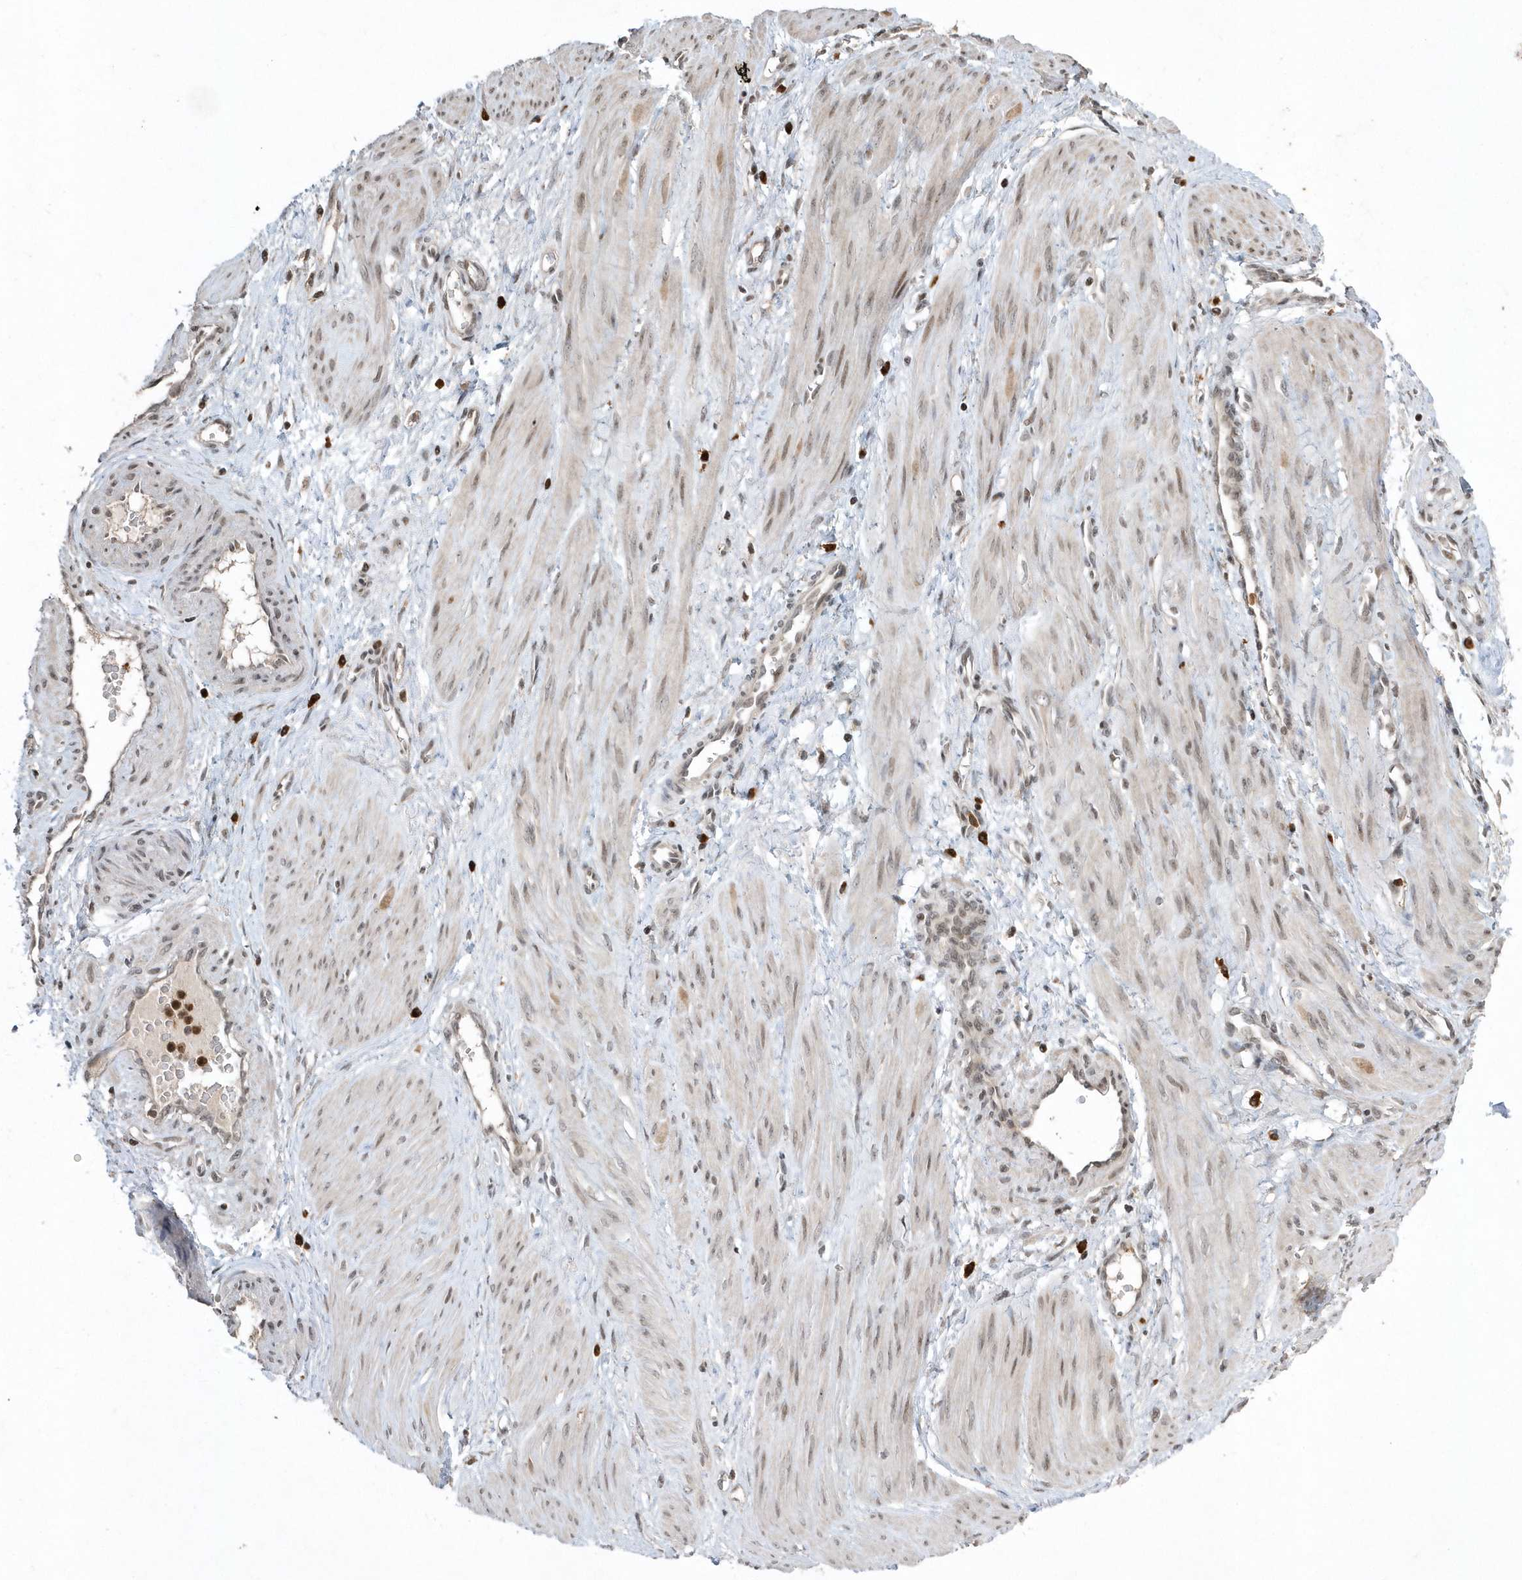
{"staining": {"intensity": "weak", "quantity": ">75%", "location": "cytoplasmic/membranous,nuclear"}, "tissue": "smooth muscle", "cell_type": "Smooth muscle cells", "image_type": "normal", "snomed": [{"axis": "morphology", "description": "Normal tissue, NOS"}, {"axis": "topography", "description": "Endometrium"}], "caption": "Approximately >75% of smooth muscle cells in unremarkable human smooth muscle exhibit weak cytoplasmic/membranous,nuclear protein expression as visualized by brown immunohistochemical staining.", "gene": "EIF2B1", "patient": {"sex": "female", "age": 33}}